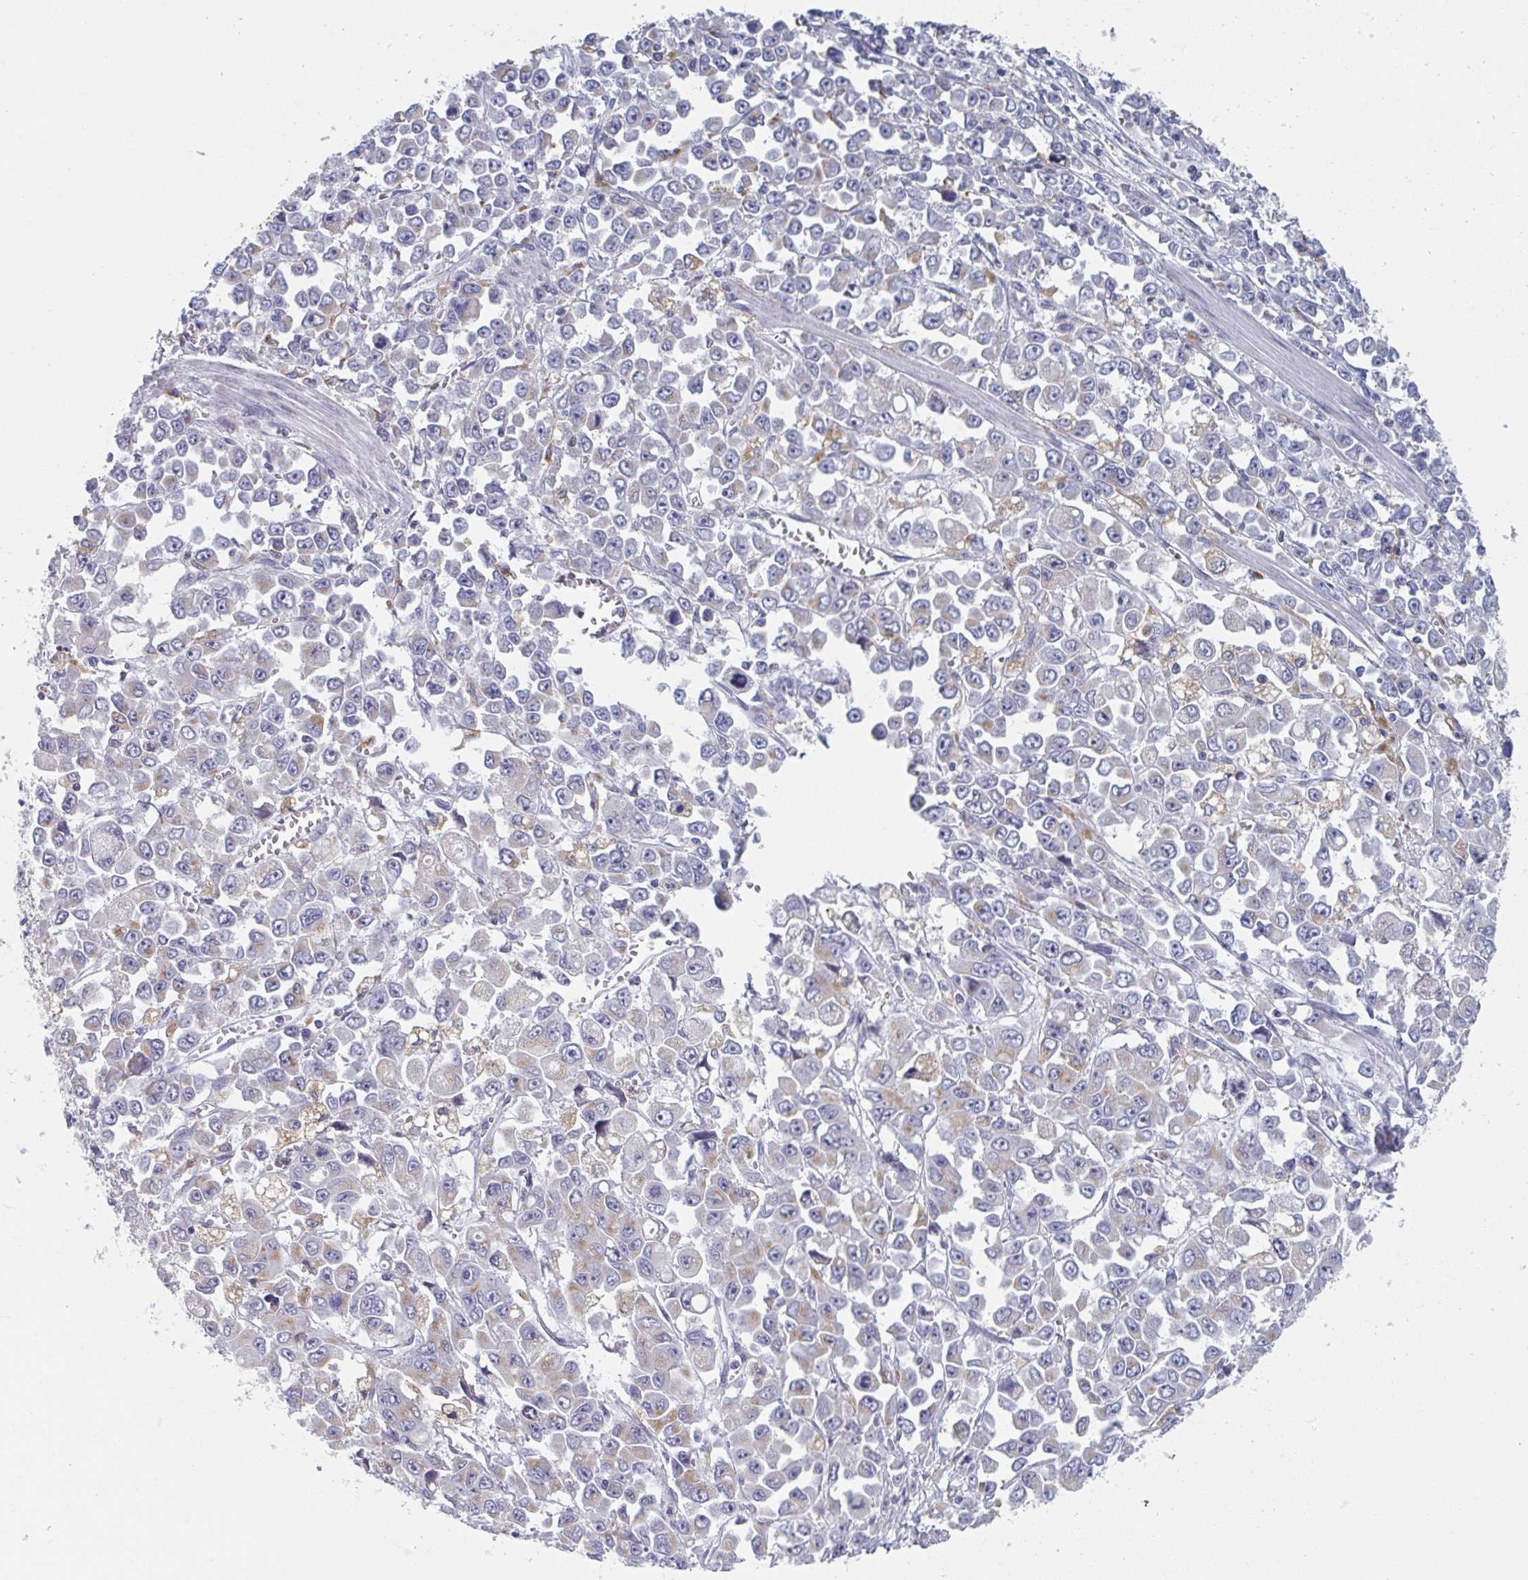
{"staining": {"intensity": "moderate", "quantity": "<25%", "location": "cytoplasmic/membranous"}, "tissue": "stomach cancer", "cell_type": "Tumor cells", "image_type": "cancer", "snomed": [{"axis": "morphology", "description": "Adenocarcinoma, NOS"}, {"axis": "topography", "description": "Stomach, upper"}], "caption": "Stomach cancer was stained to show a protein in brown. There is low levels of moderate cytoplasmic/membranous positivity in about <25% of tumor cells. The protein of interest is stained brown, and the nuclei are stained in blue (DAB (3,3'-diaminobenzidine) IHC with brightfield microscopy, high magnification).", "gene": "NIPSNAP1", "patient": {"sex": "male", "age": 70}}